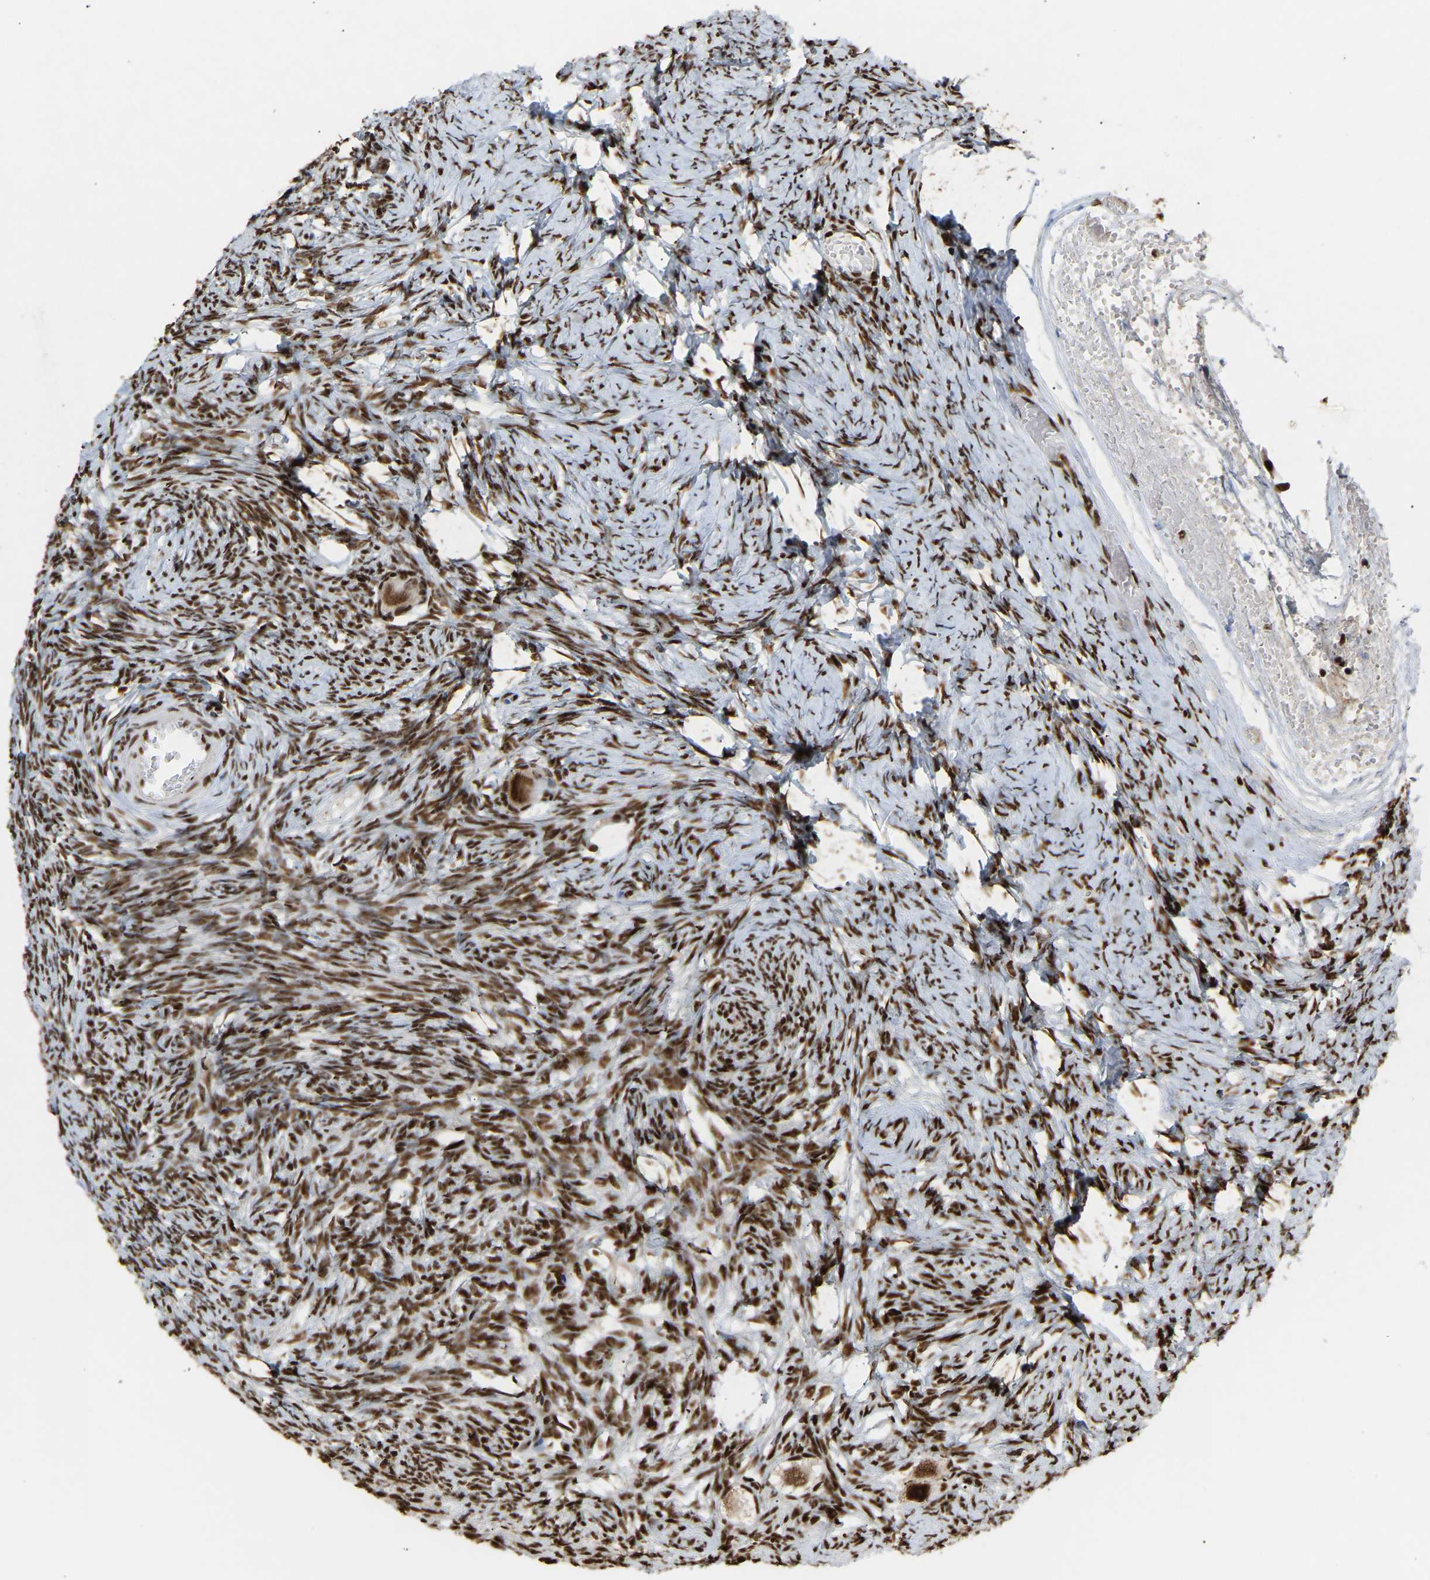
{"staining": {"intensity": "strong", "quantity": ">75%", "location": "nuclear"}, "tissue": "ovary", "cell_type": "Follicle cells", "image_type": "normal", "snomed": [{"axis": "morphology", "description": "Normal tissue, NOS"}, {"axis": "topography", "description": "Ovary"}], "caption": "This histopathology image reveals IHC staining of normal ovary, with high strong nuclear expression in about >75% of follicle cells.", "gene": "ALYREF", "patient": {"sex": "female", "age": 27}}